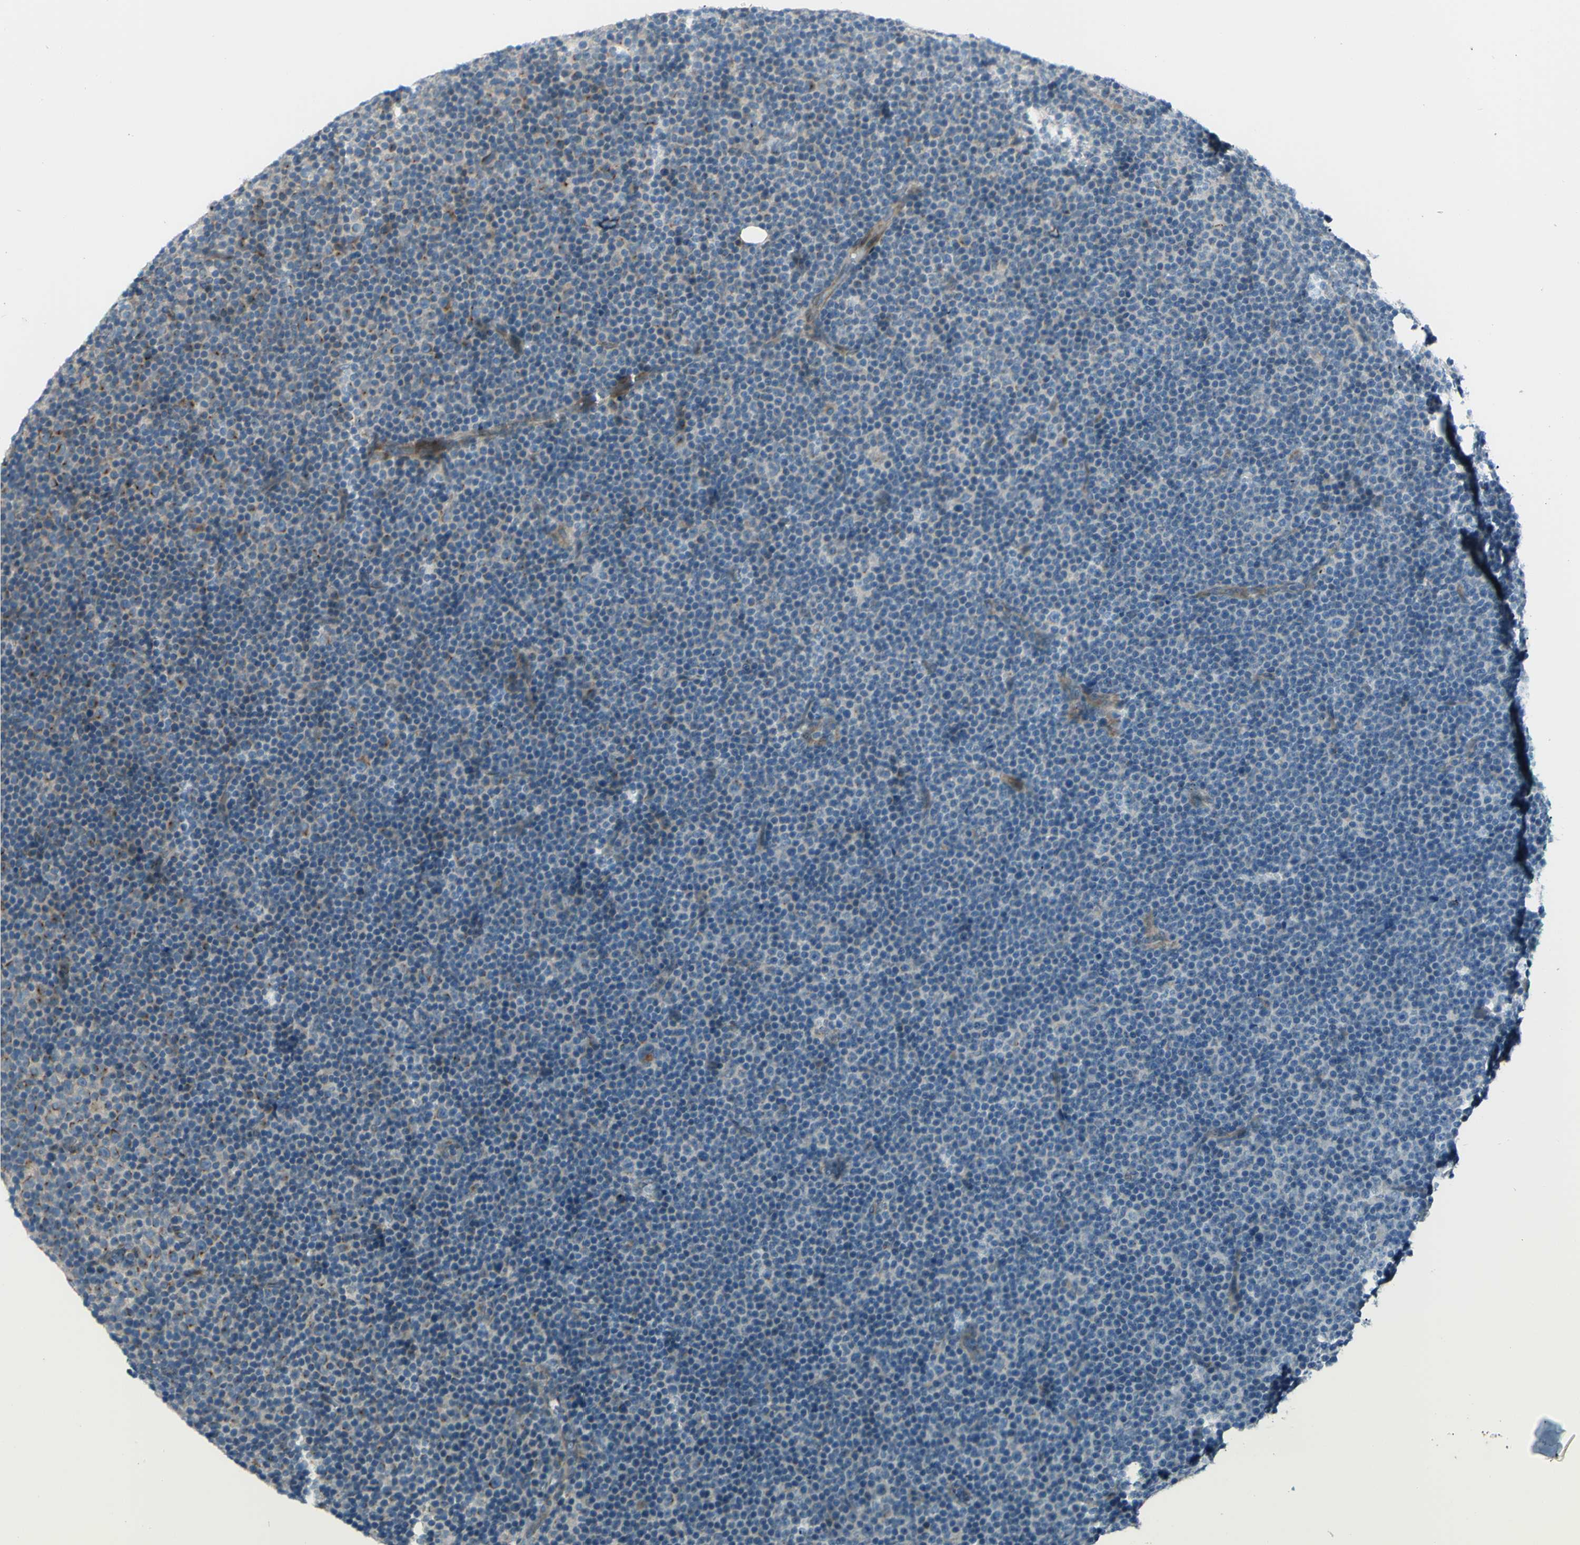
{"staining": {"intensity": "weak", "quantity": "<25%", "location": "cytoplasmic/membranous"}, "tissue": "lymphoma", "cell_type": "Tumor cells", "image_type": "cancer", "snomed": [{"axis": "morphology", "description": "Malignant lymphoma, non-Hodgkin's type, Low grade"}, {"axis": "topography", "description": "Lymph node"}], "caption": "This is an immunohistochemistry (IHC) image of human lymphoma. There is no staining in tumor cells.", "gene": "LRRK1", "patient": {"sex": "female", "age": 67}}